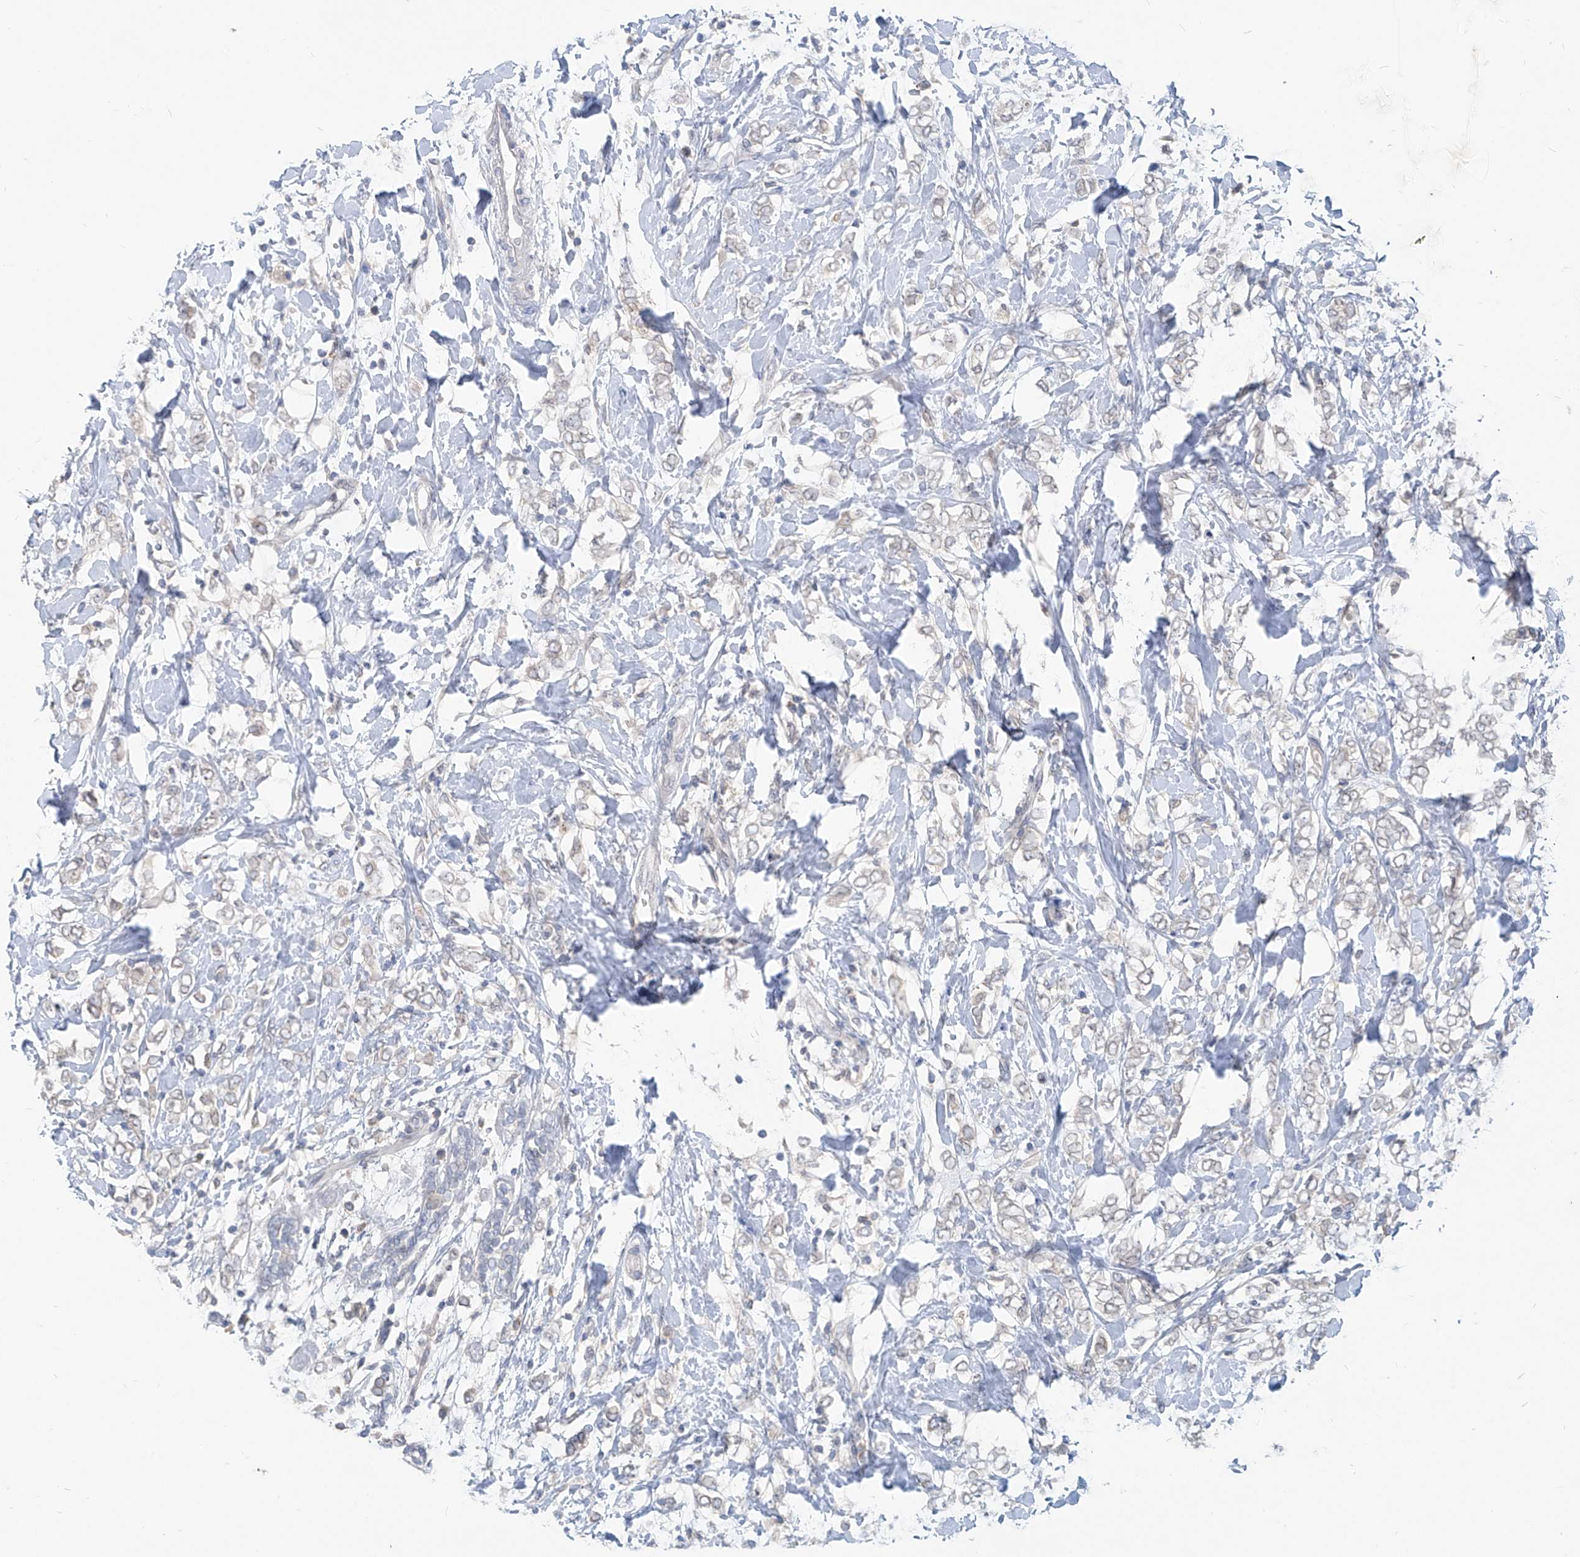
{"staining": {"intensity": "negative", "quantity": "none", "location": "none"}, "tissue": "breast cancer", "cell_type": "Tumor cells", "image_type": "cancer", "snomed": [{"axis": "morphology", "description": "Normal tissue, NOS"}, {"axis": "morphology", "description": "Lobular carcinoma"}, {"axis": "topography", "description": "Breast"}], "caption": "Immunohistochemical staining of human lobular carcinoma (breast) reveals no significant expression in tumor cells.", "gene": "KRTAP25-1", "patient": {"sex": "female", "age": 47}}